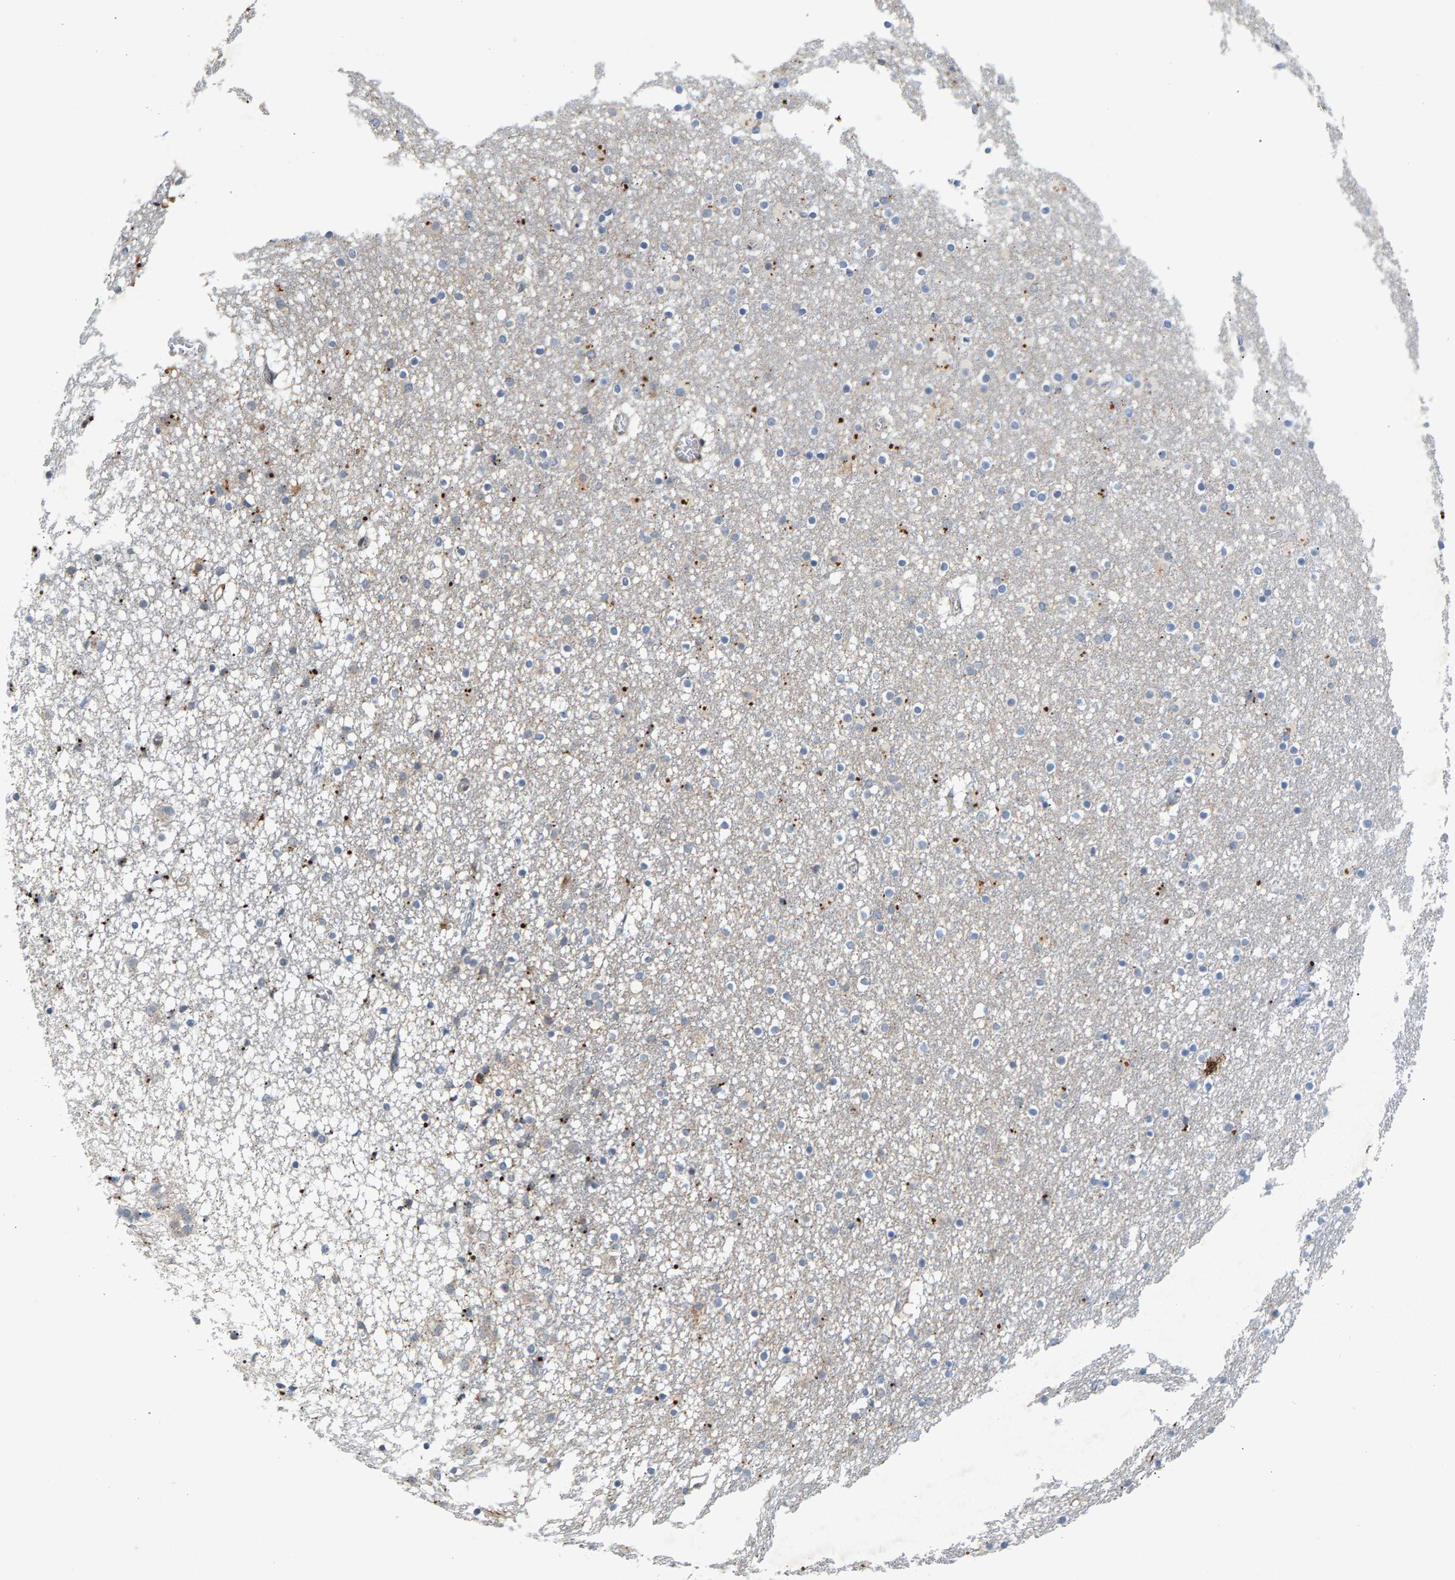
{"staining": {"intensity": "moderate", "quantity": "<25%", "location": "cytoplasmic/membranous"}, "tissue": "caudate", "cell_type": "Glial cells", "image_type": "normal", "snomed": [{"axis": "morphology", "description": "Normal tissue, NOS"}, {"axis": "topography", "description": "Lateral ventricle wall"}], "caption": "Immunohistochemistry (DAB (3,3'-diaminobenzidine)) staining of normal caudate shows moderate cytoplasmic/membranous protein expression in approximately <25% of glial cells.", "gene": "ZPR1", "patient": {"sex": "male", "age": 45}}